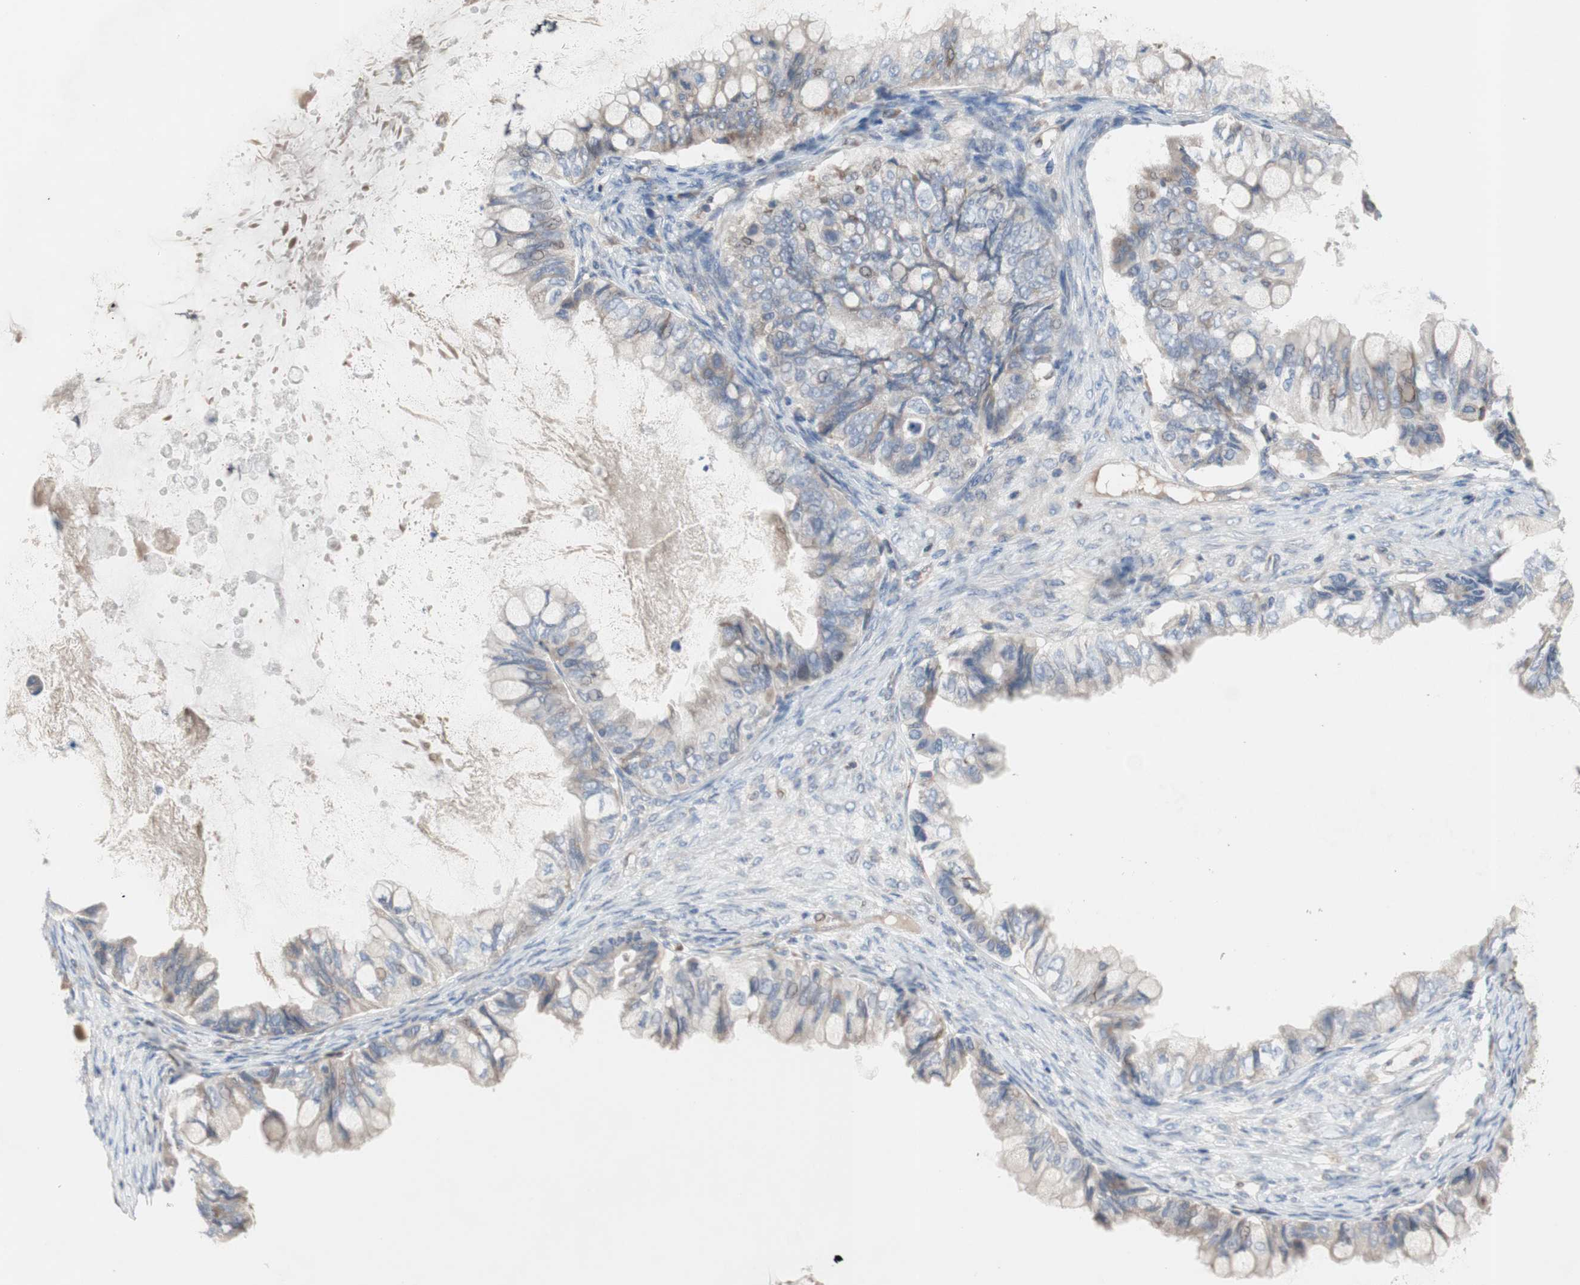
{"staining": {"intensity": "weak", "quantity": ">75%", "location": "cytoplasmic/membranous"}, "tissue": "ovarian cancer", "cell_type": "Tumor cells", "image_type": "cancer", "snomed": [{"axis": "morphology", "description": "Cystadenocarcinoma, mucinous, NOS"}, {"axis": "topography", "description": "Ovary"}], "caption": "Mucinous cystadenocarcinoma (ovarian) was stained to show a protein in brown. There is low levels of weak cytoplasmic/membranous staining in about >75% of tumor cells.", "gene": "TTC14", "patient": {"sex": "female", "age": 80}}